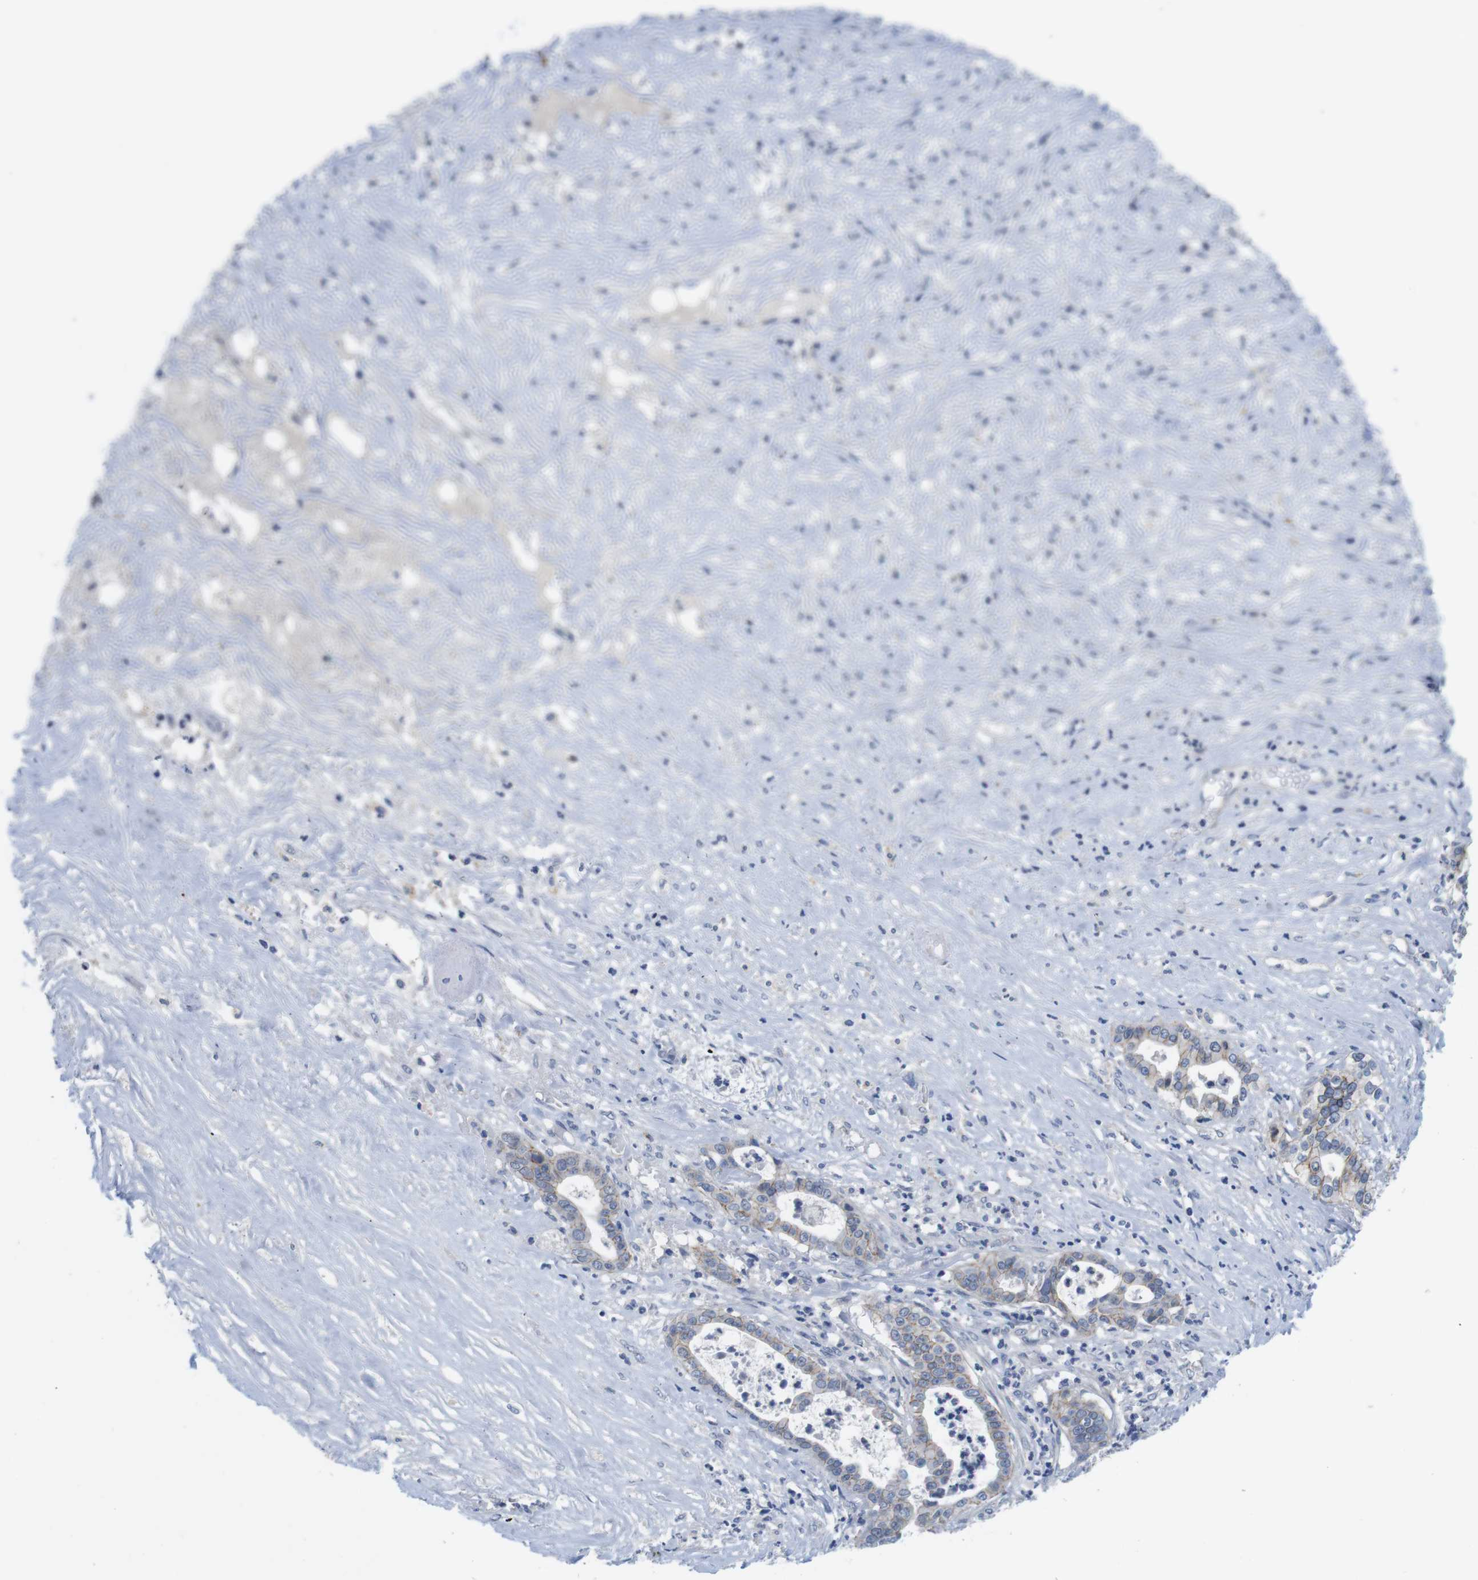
{"staining": {"intensity": "weak", "quantity": "<25%", "location": "cytoplasmic/membranous"}, "tissue": "liver cancer", "cell_type": "Tumor cells", "image_type": "cancer", "snomed": [{"axis": "morphology", "description": "Cholangiocarcinoma"}, {"axis": "topography", "description": "Liver"}], "caption": "This is an IHC histopathology image of human liver cancer (cholangiocarcinoma). There is no expression in tumor cells.", "gene": "SCRIB", "patient": {"sex": "female", "age": 61}}